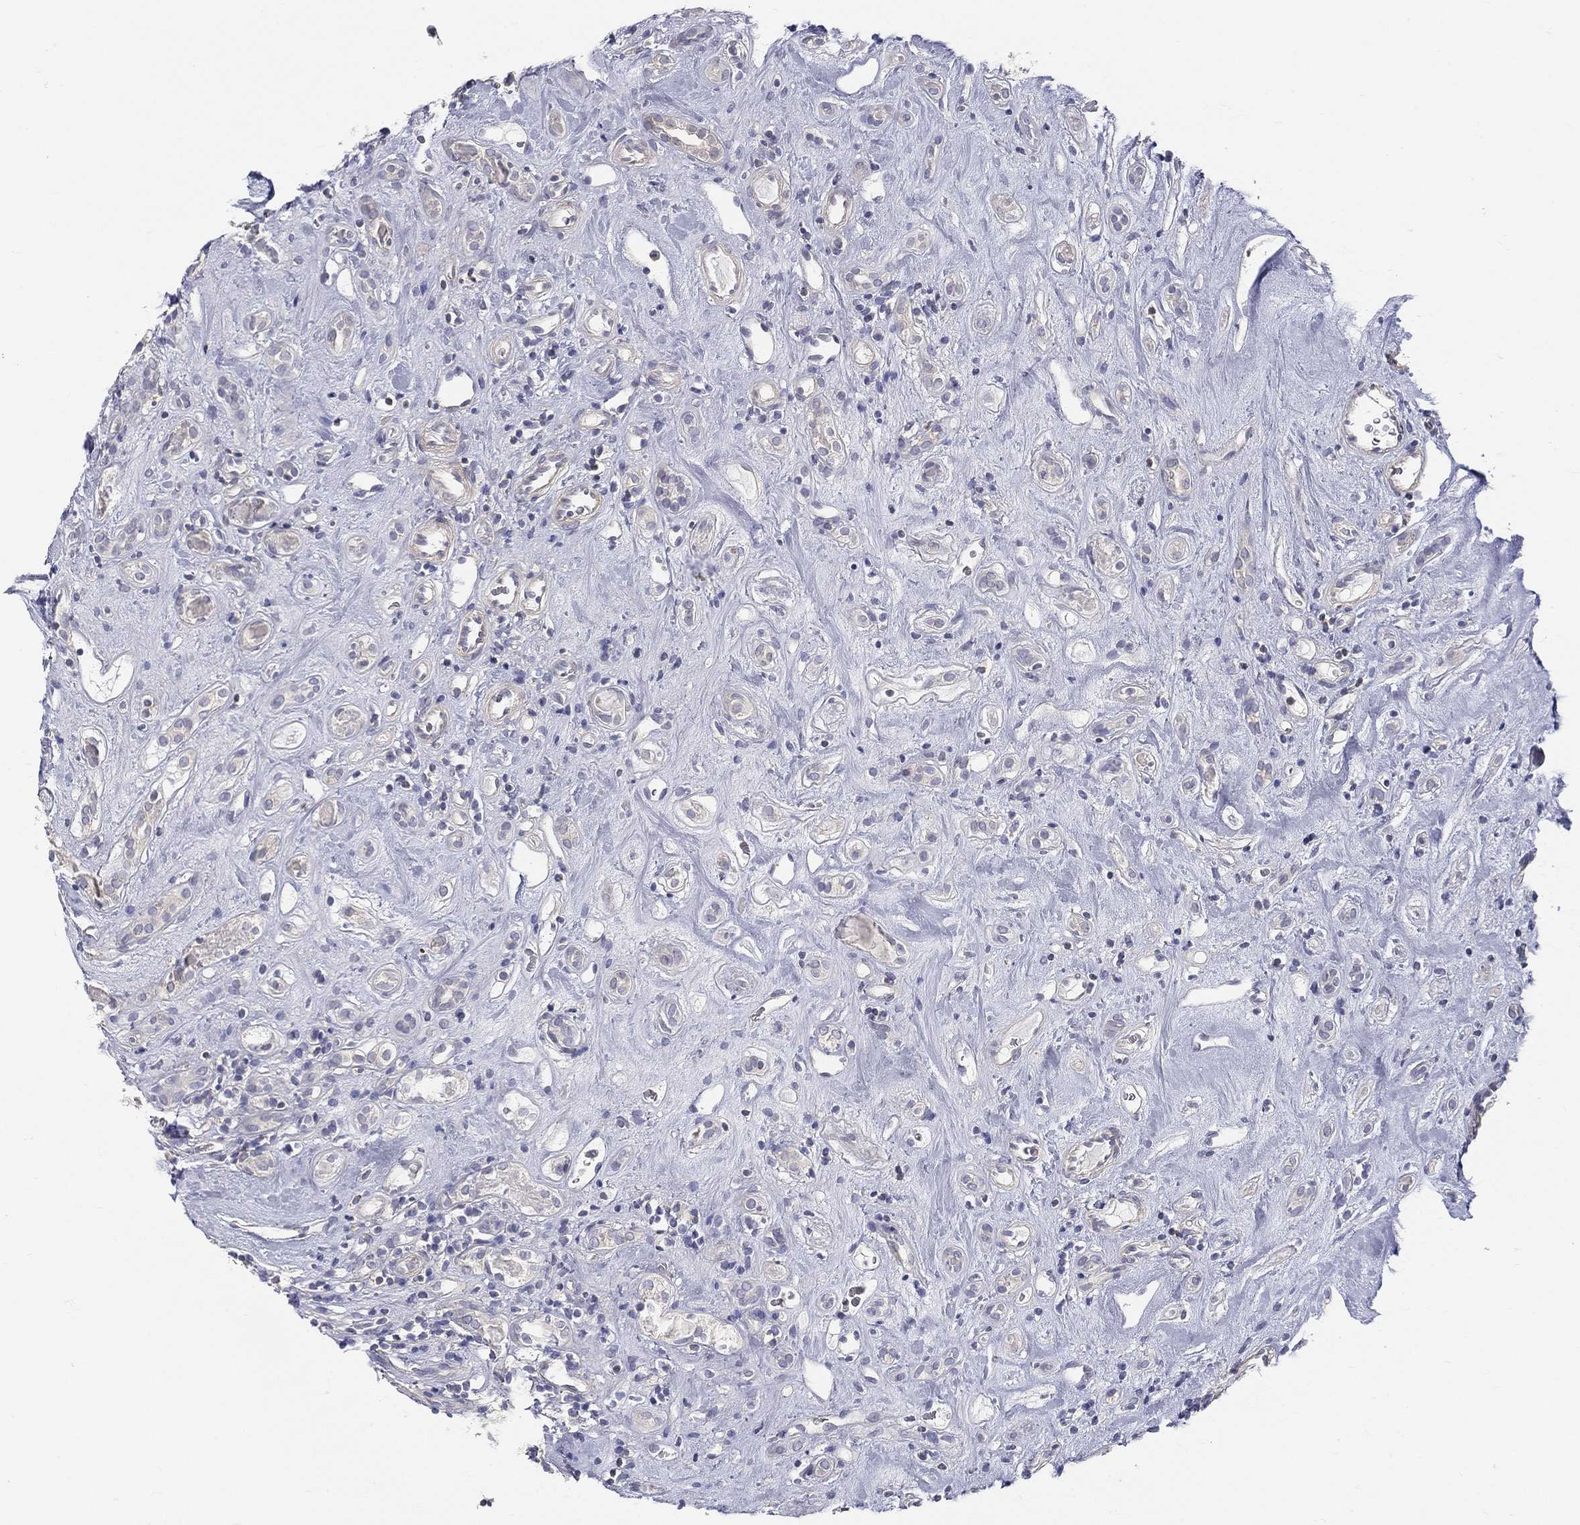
{"staining": {"intensity": "negative", "quantity": "none", "location": "none"}, "tissue": "renal cancer", "cell_type": "Tumor cells", "image_type": "cancer", "snomed": [{"axis": "morphology", "description": "Adenocarcinoma, NOS"}, {"axis": "topography", "description": "Kidney"}], "caption": "Tumor cells show no significant protein staining in adenocarcinoma (renal).", "gene": "ETNPPL", "patient": {"sex": "female", "age": 89}}